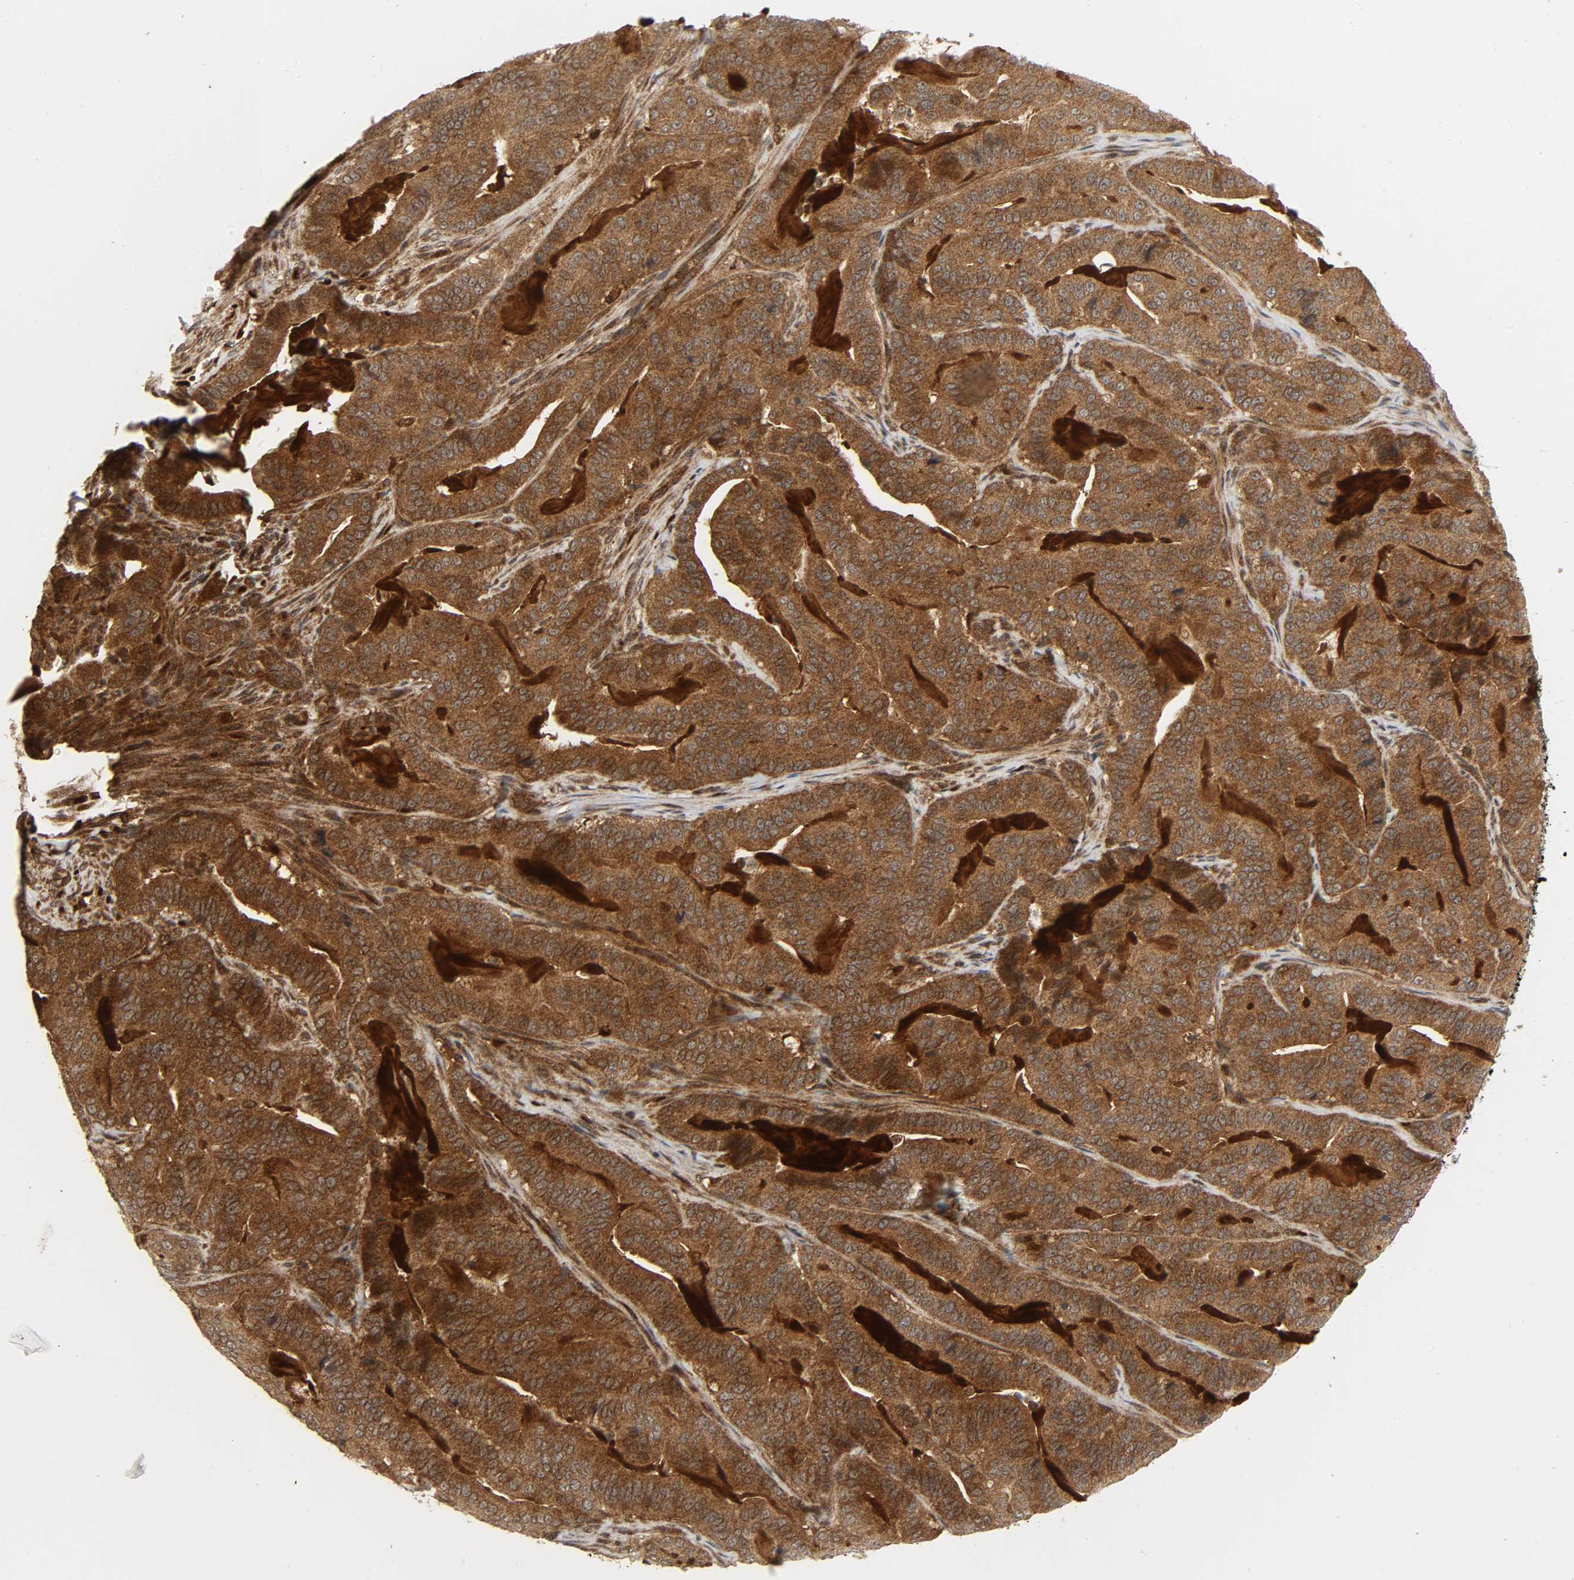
{"staining": {"intensity": "moderate", "quantity": ">75%", "location": "cytoplasmic/membranous"}, "tissue": "pancreatic cancer", "cell_type": "Tumor cells", "image_type": "cancer", "snomed": [{"axis": "morphology", "description": "Adenocarcinoma, NOS"}, {"axis": "topography", "description": "Pancreas"}], "caption": "Tumor cells reveal medium levels of moderate cytoplasmic/membranous positivity in approximately >75% of cells in adenocarcinoma (pancreatic).", "gene": "CHUK", "patient": {"sex": "male", "age": 63}}